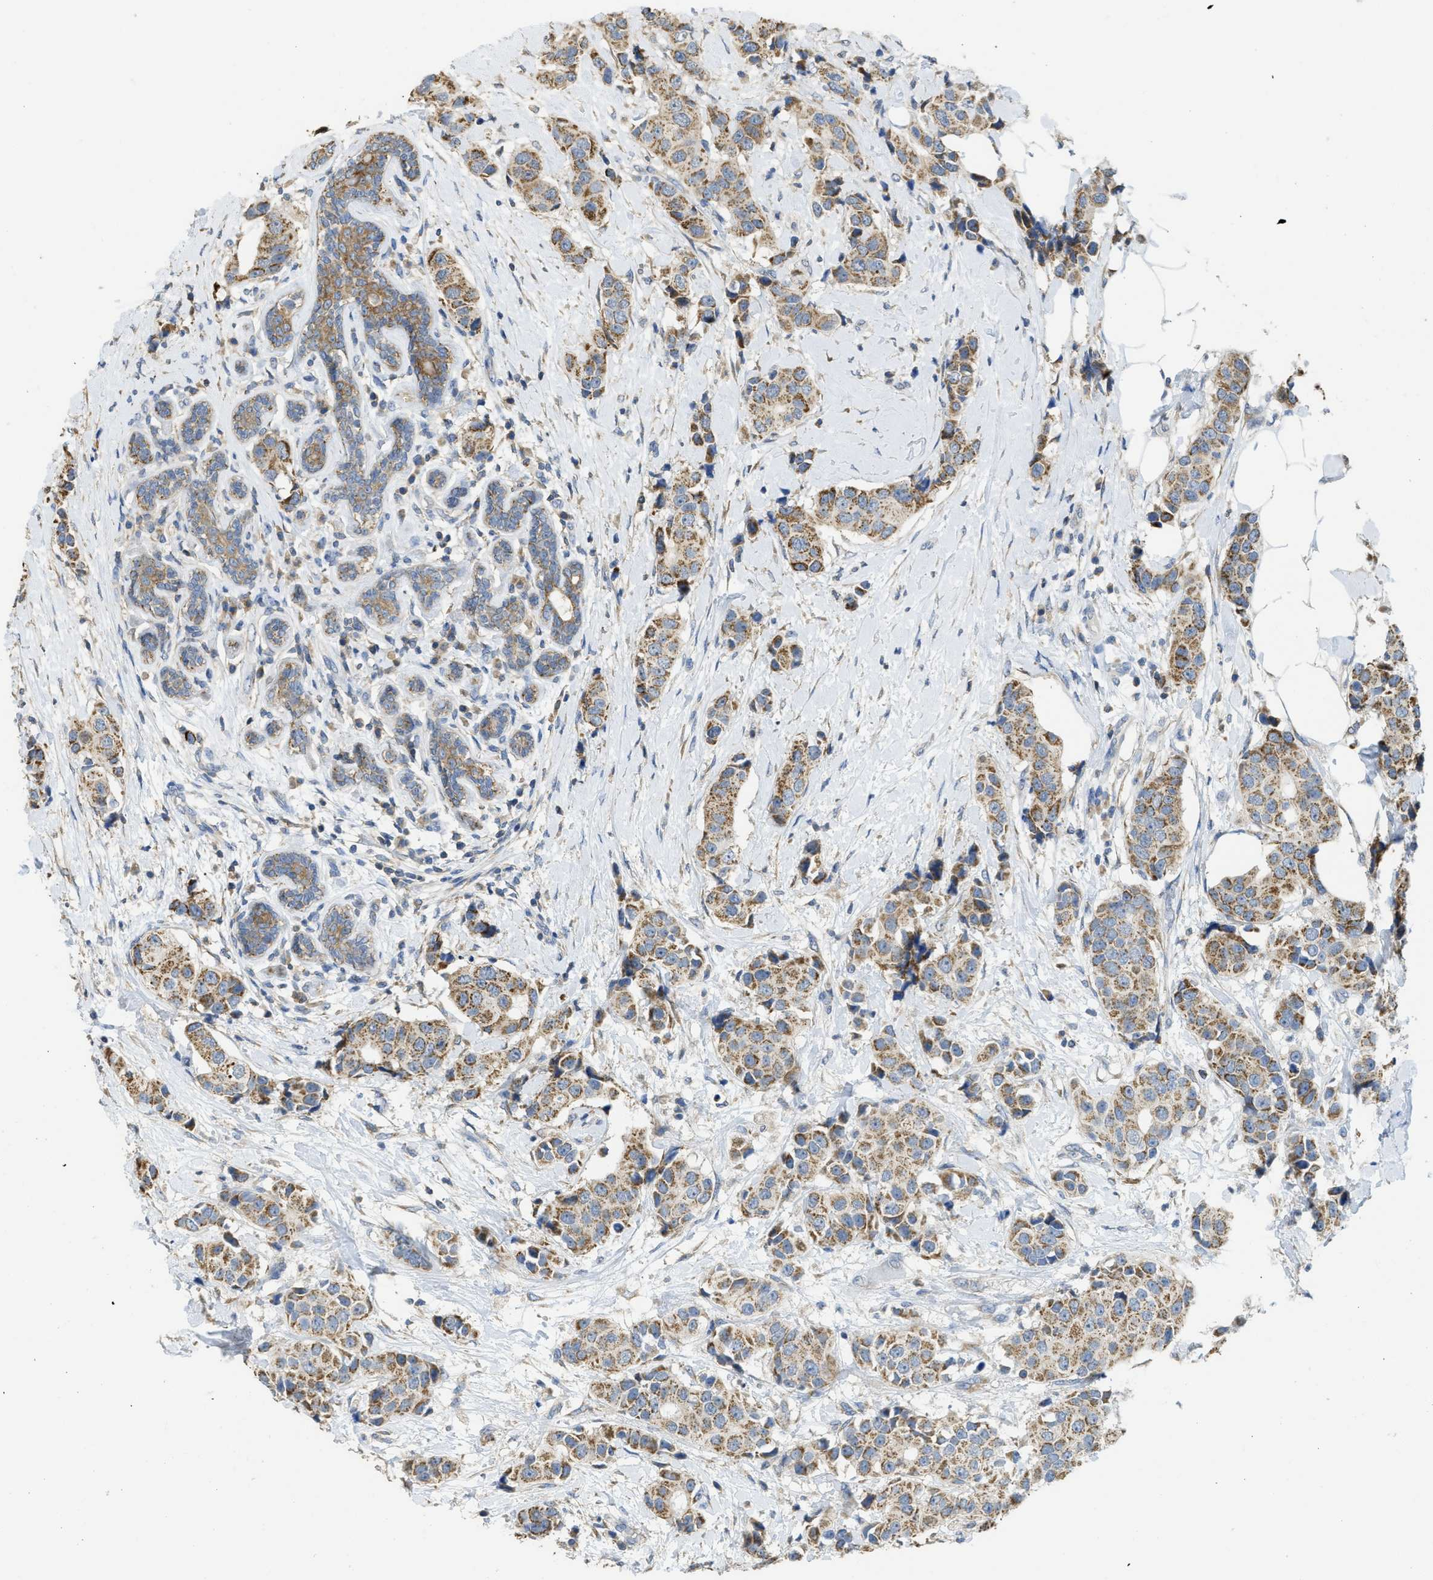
{"staining": {"intensity": "moderate", "quantity": ">75%", "location": "cytoplasmic/membranous"}, "tissue": "breast cancer", "cell_type": "Tumor cells", "image_type": "cancer", "snomed": [{"axis": "morphology", "description": "Normal tissue, NOS"}, {"axis": "morphology", "description": "Duct carcinoma"}, {"axis": "topography", "description": "Breast"}], "caption": "Breast cancer (invasive ductal carcinoma) stained for a protein (brown) displays moderate cytoplasmic/membranous positive staining in approximately >75% of tumor cells.", "gene": "SFXN2", "patient": {"sex": "female", "age": 39}}